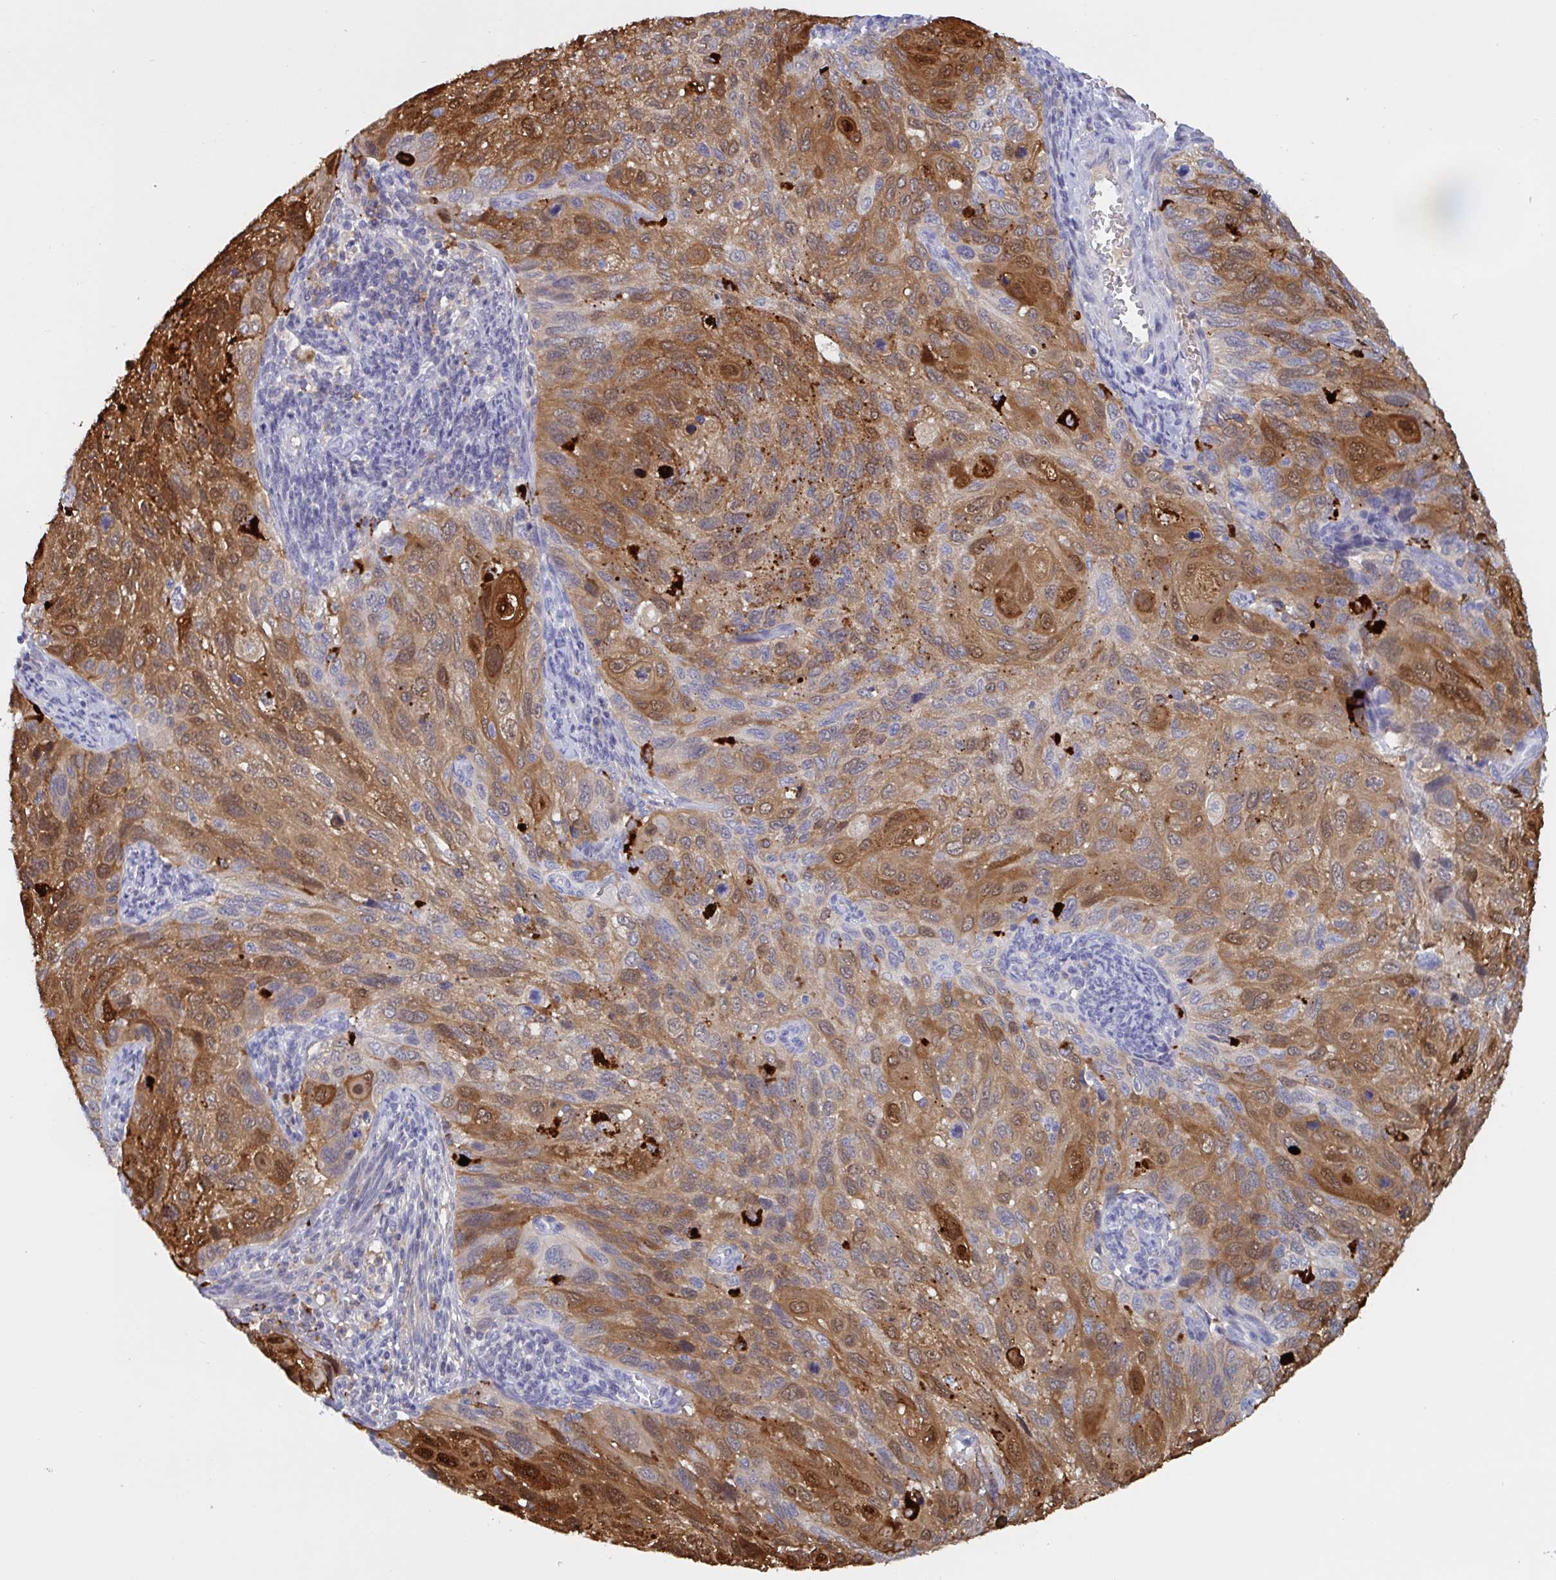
{"staining": {"intensity": "moderate", "quantity": ">75%", "location": "cytoplasmic/membranous,nuclear"}, "tissue": "cervical cancer", "cell_type": "Tumor cells", "image_type": "cancer", "snomed": [{"axis": "morphology", "description": "Squamous cell carcinoma, NOS"}, {"axis": "topography", "description": "Cervix"}], "caption": "A high-resolution photomicrograph shows immunohistochemistry staining of squamous cell carcinoma (cervical), which displays moderate cytoplasmic/membranous and nuclear expression in about >75% of tumor cells.", "gene": "SERPINB13", "patient": {"sex": "female", "age": 70}}